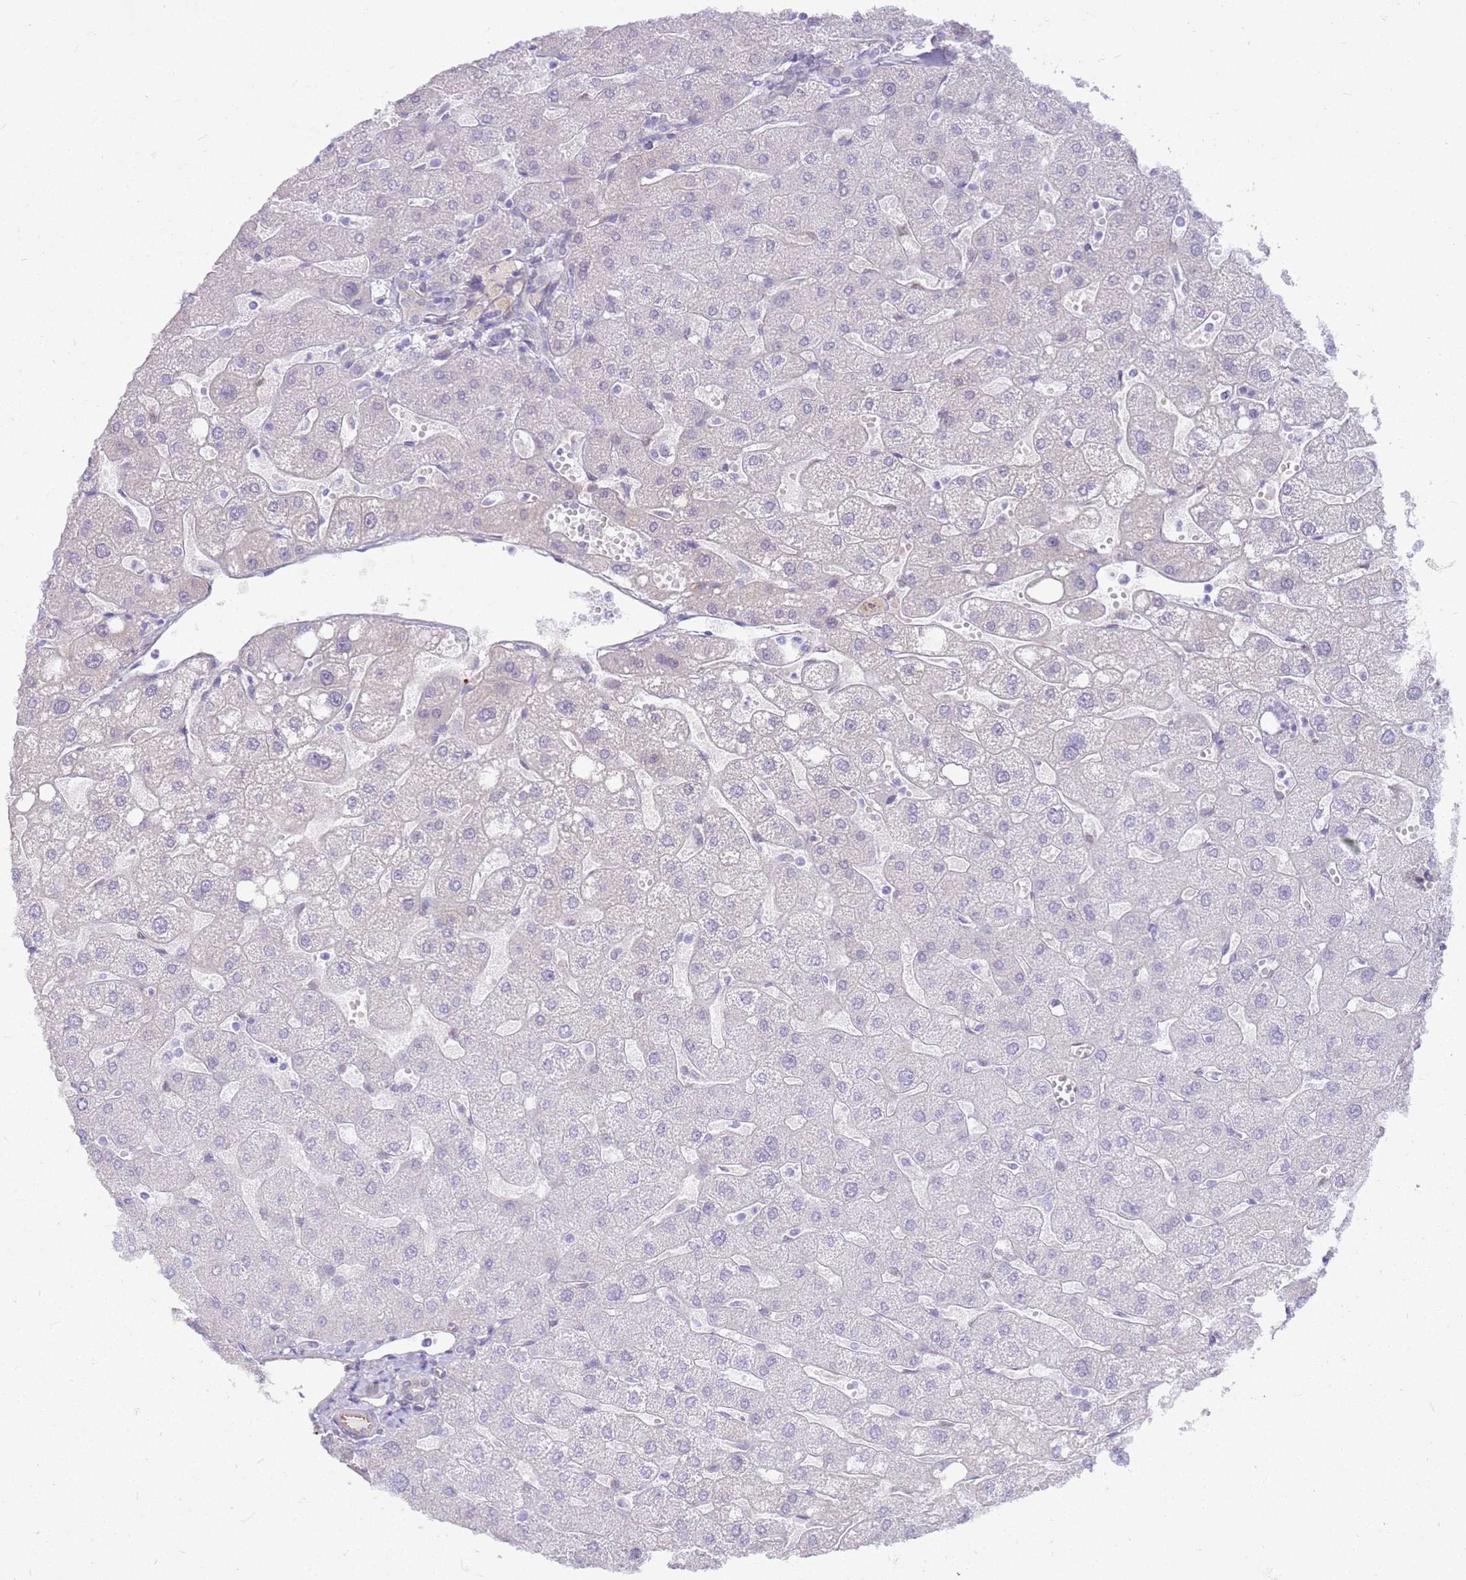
{"staining": {"intensity": "negative", "quantity": "none", "location": "none"}, "tissue": "liver", "cell_type": "Cholangiocytes", "image_type": "normal", "snomed": [{"axis": "morphology", "description": "Normal tissue, NOS"}, {"axis": "topography", "description": "Liver"}], "caption": "High power microscopy micrograph of an immunohistochemistry (IHC) histopathology image of benign liver, revealing no significant positivity in cholangiocytes.", "gene": "HSPB1", "patient": {"sex": "male", "age": 67}}